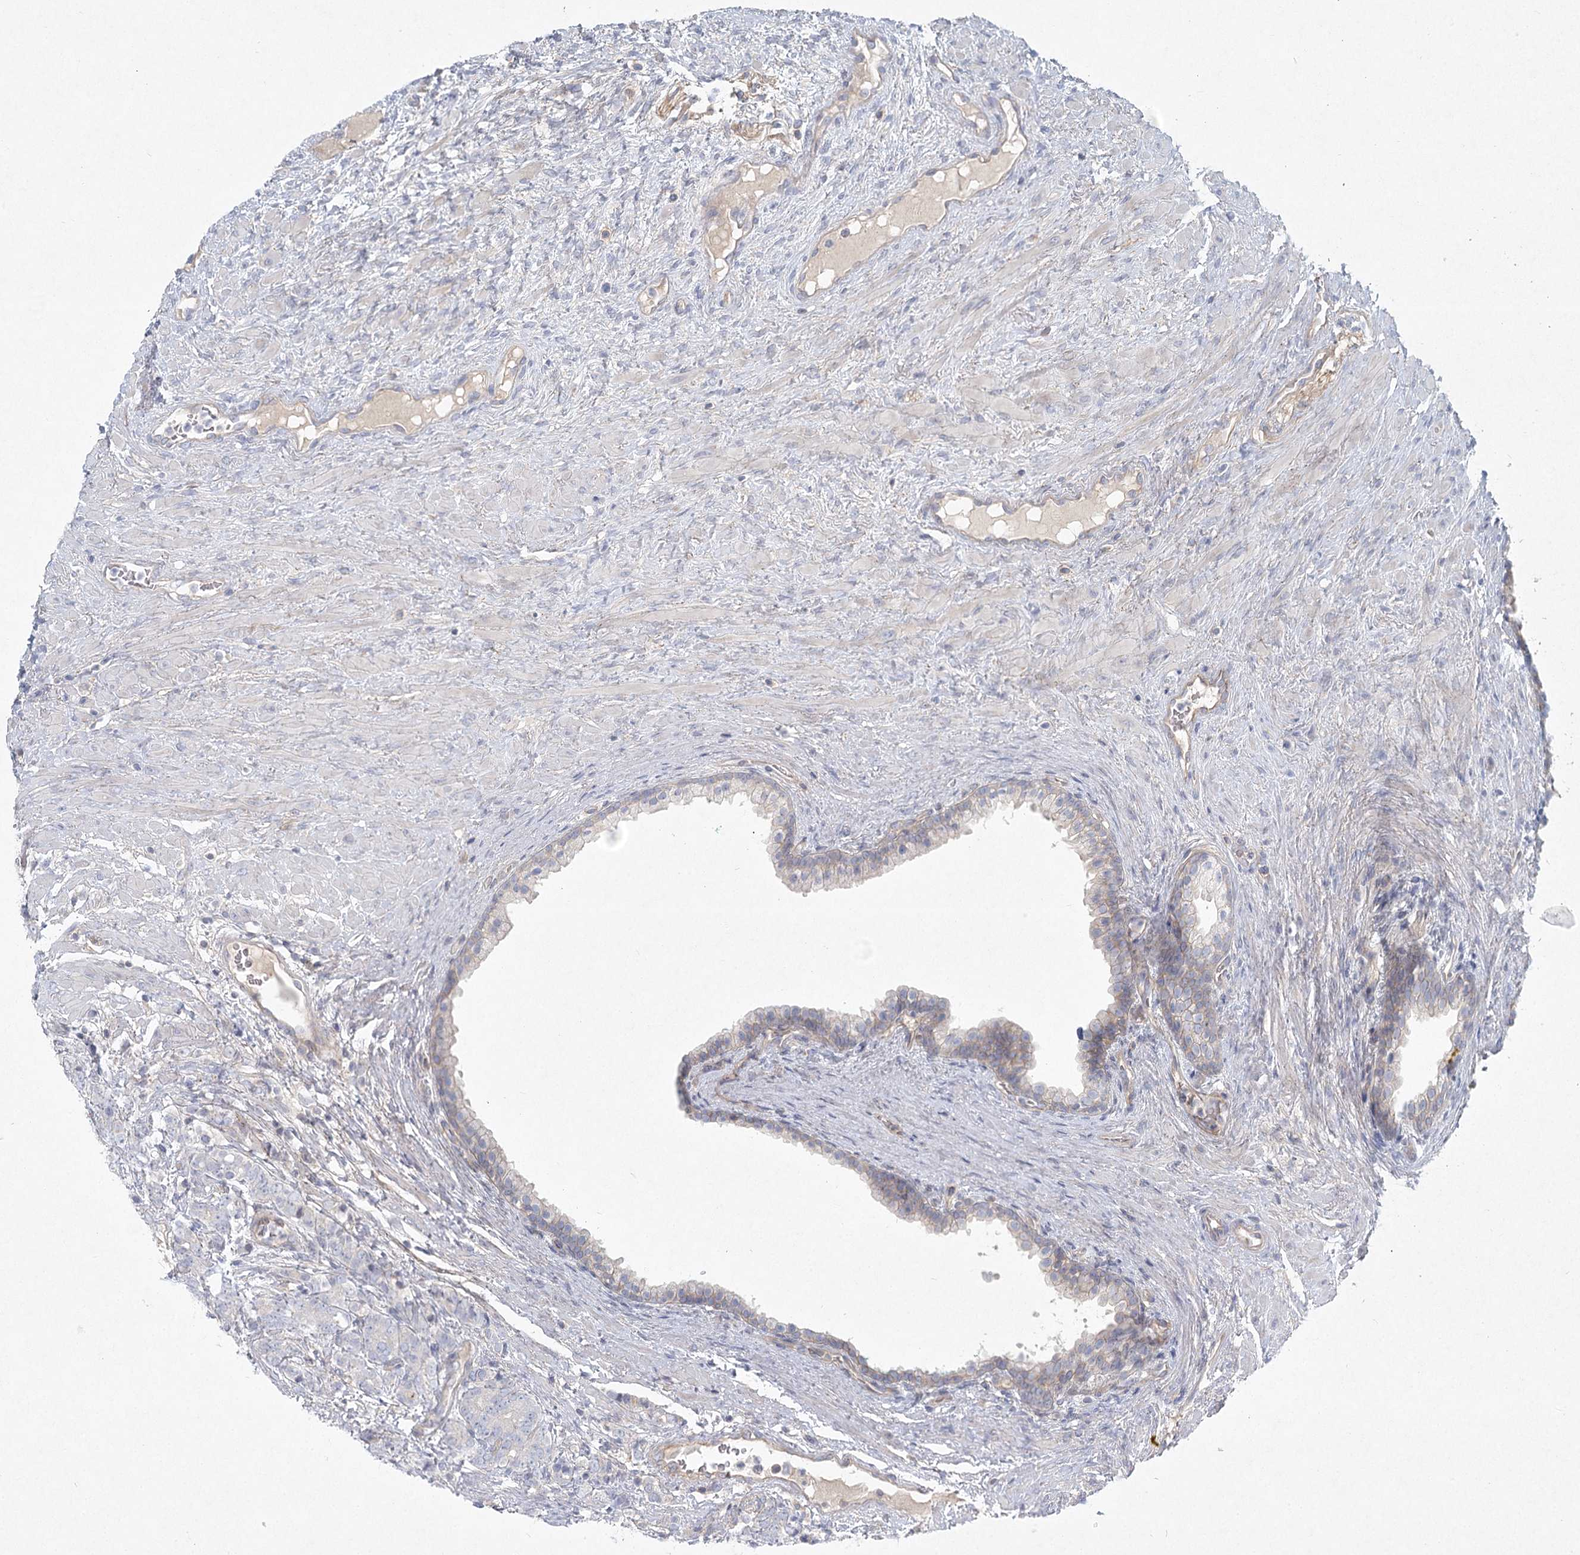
{"staining": {"intensity": "negative", "quantity": "none", "location": "none"}, "tissue": "prostate cancer", "cell_type": "Tumor cells", "image_type": "cancer", "snomed": [{"axis": "morphology", "description": "Adenocarcinoma, High grade"}, {"axis": "topography", "description": "Prostate"}], "caption": "High power microscopy photomicrograph of an immunohistochemistry histopathology image of adenocarcinoma (high-grade) (prostate), revealing no significant expression in tumor cells.", "gene": "DNMBP", "patient": {"sex": "male", "age": 57}}